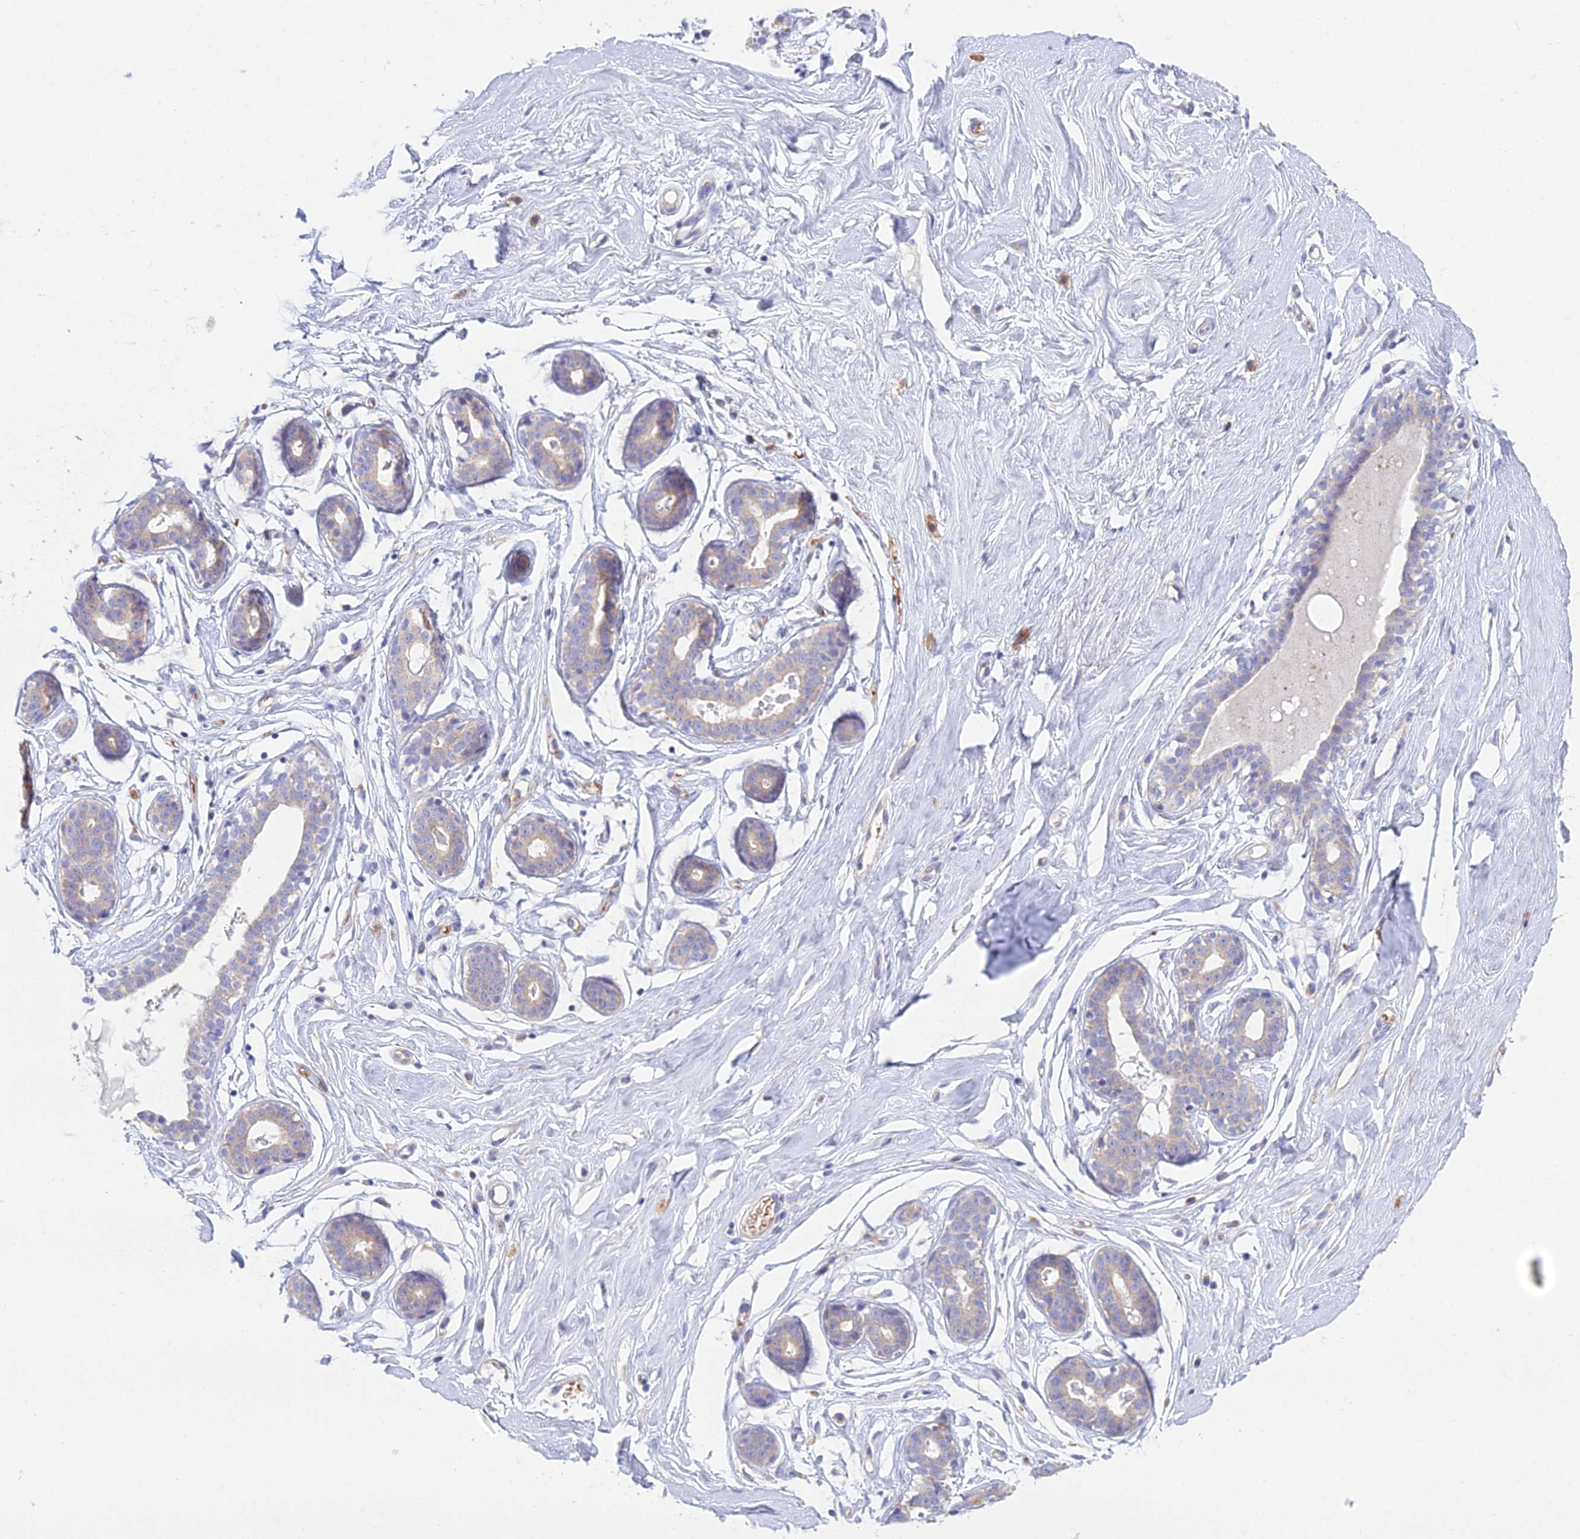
{"staining": {"intensity": "negative", "quantity": "none", "location": "none"}, "tissue": "breast", "cell_type": "Adipocytes", "image_type": "normal", "snomed": [{"axis": "morphology", "description": "Normal tissue, NOS"}, {"axis": "morphology", "description": "Adenoma, NOS"}, {"axis": "topography", "description": "Breast"}], "caption": "This is an IHC photomicrograph of normal human breast. There is no staining in adipocytes.", "gene": "ZNF564", "patient": {"sex": "female", "age": 23}}